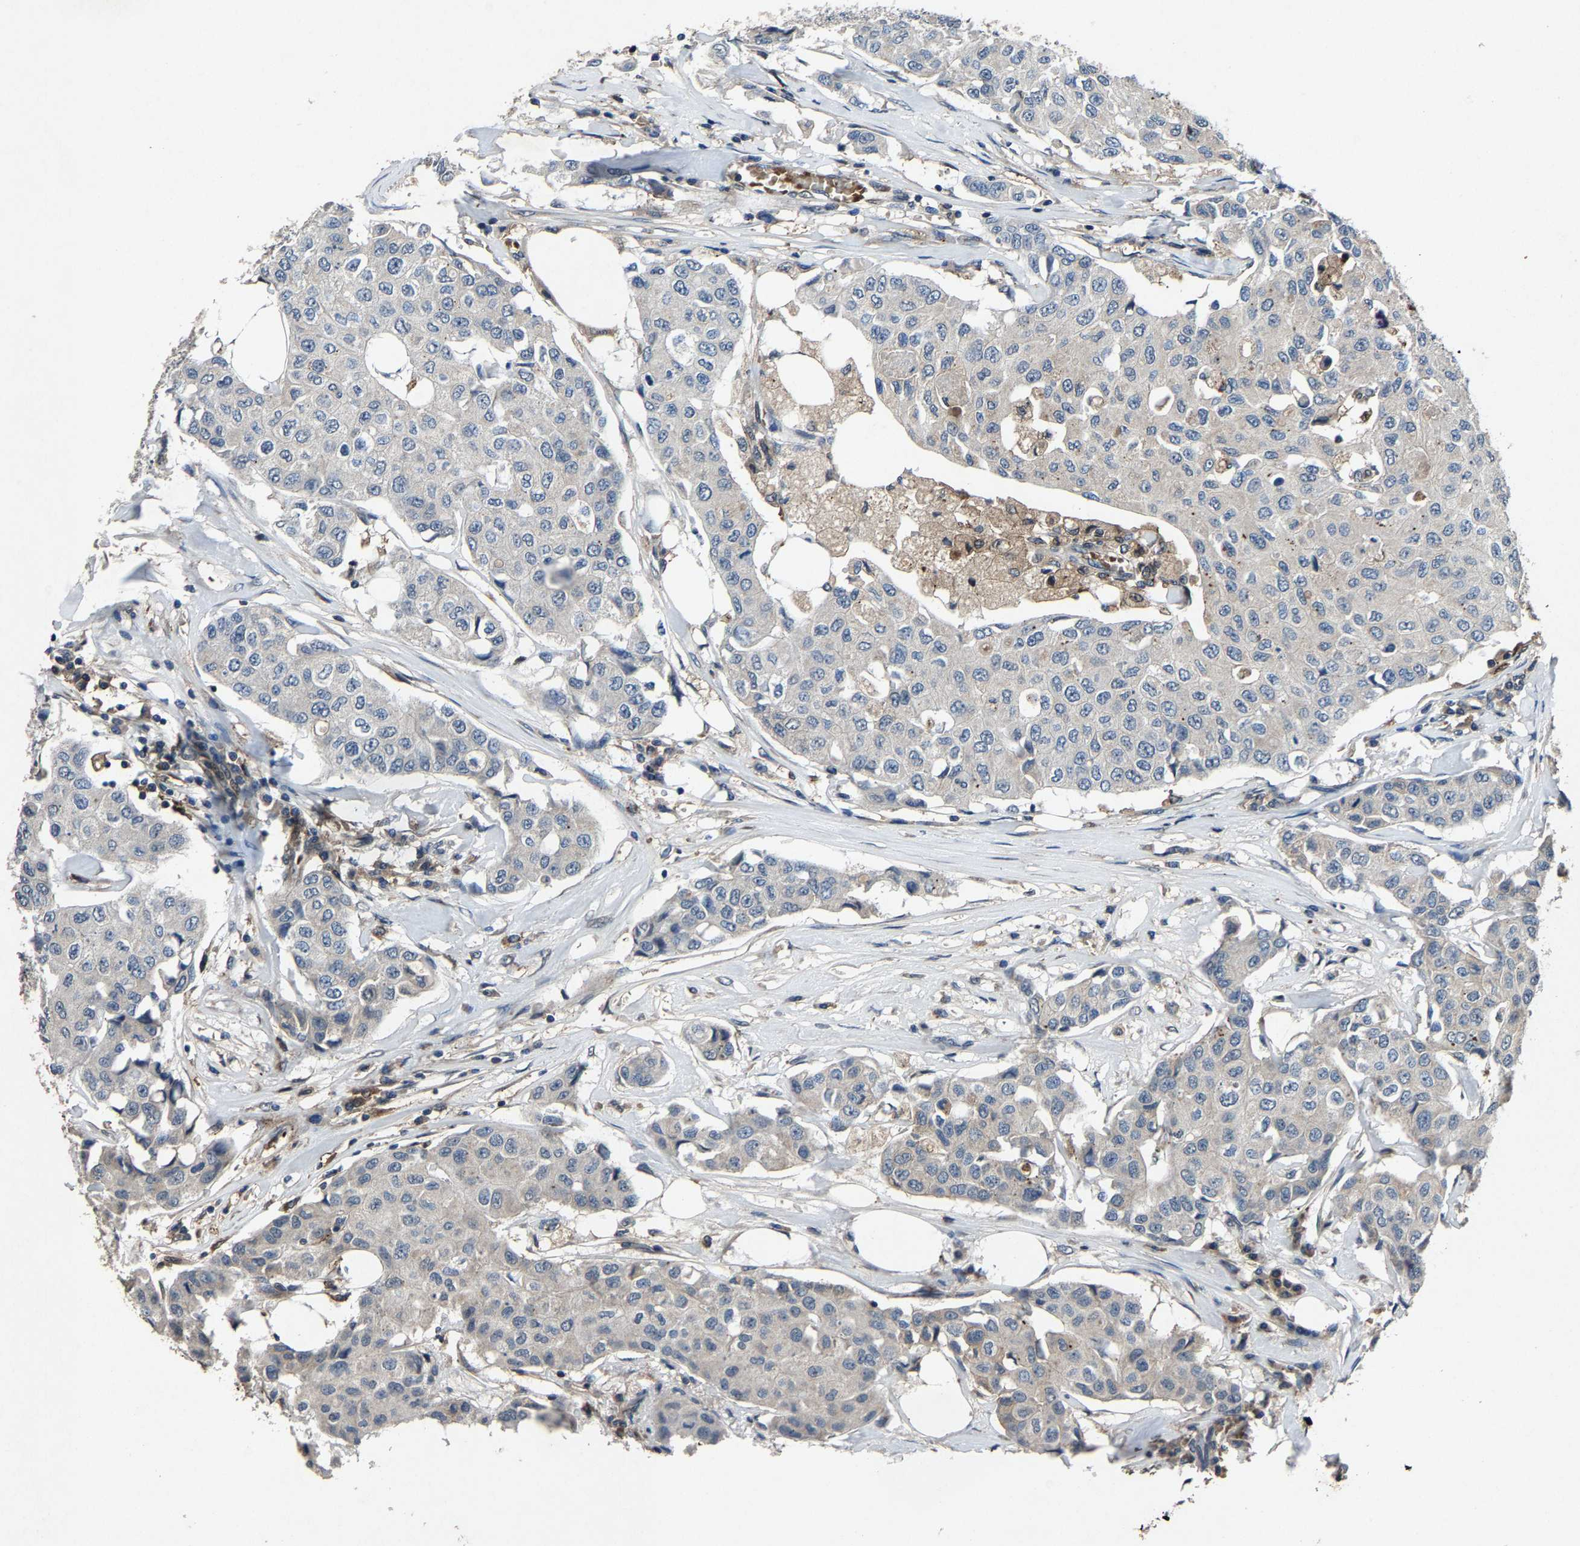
{"staining": {"intensity": "negative", "quantity": "none", "location": "none"}, "tissue": "breast cancer", "cell_type": "Tumor cells", "image_type": "cancer", "snomed": [{"axis": "morphology", "description": "Duct carcinoma"}, {"axis": "topography", "description": "Breast"}], "caption": "Histopathology image shows no protein staining in tumor cells of breast intraductal carcinoma tissue.", "gene": "PCNX2", "patient": {"sex": "female", "age": 80}}